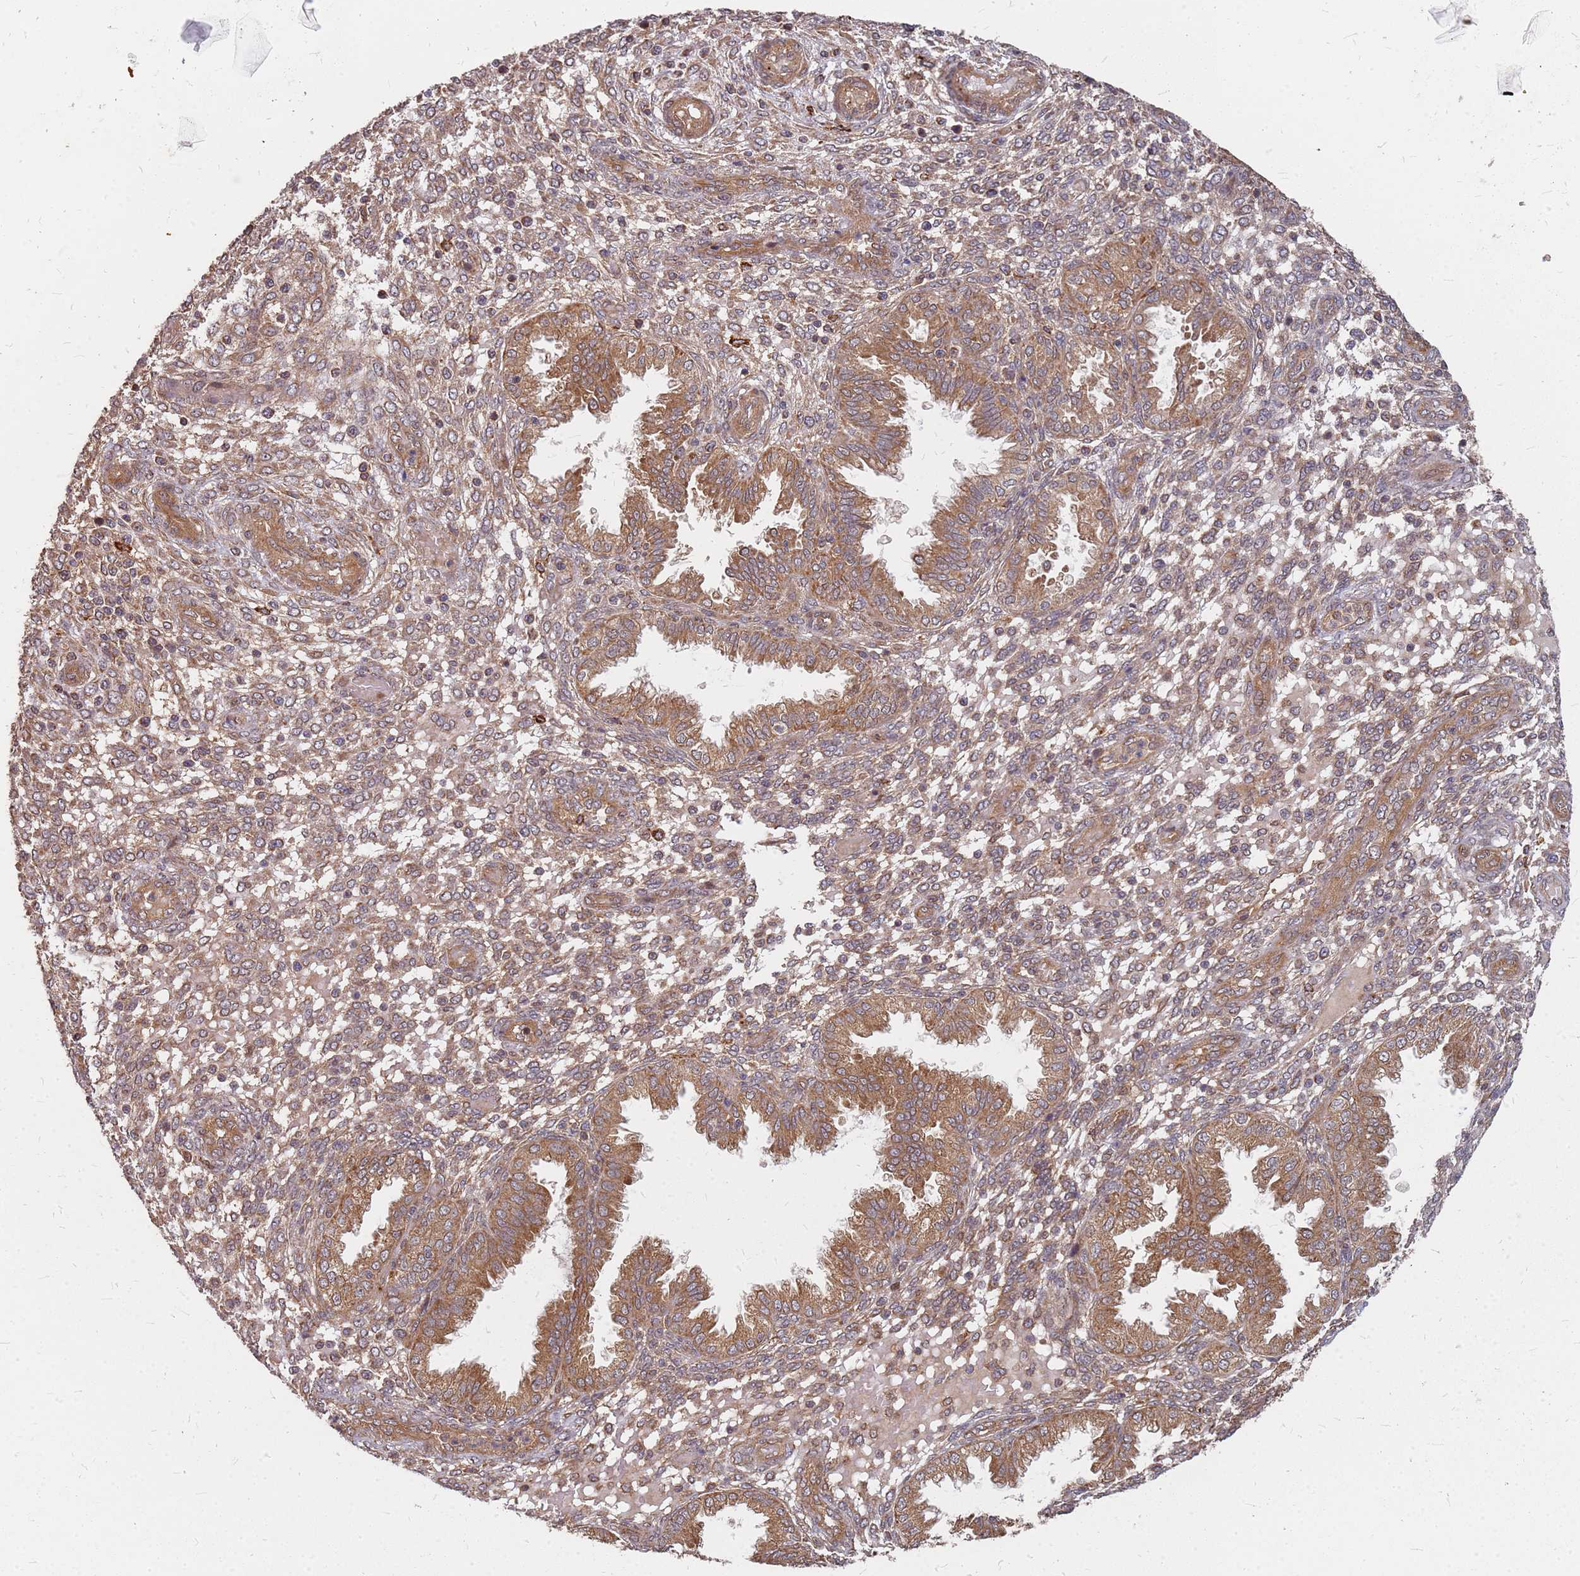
{"staining": {"intensity": "moderate", "quantity": ">75%", "location": "cytoplasmic/membranous"}, "tissue": "endometrium", "cell_type": "Cells in endometrial stroma", "image_type": "normal", "snomed": [{"axis": "morphology", "description": "Normal tissue, NOS"}, {"axis": "topography", "description": "Endometrium"}], "caption": "Immunohistochemistry (IHC) of unremarkable endometrium exhibits medium levels of moderate cytoplasmic/membranous expression in approximately >75% of cells in endometrial stroma. (brown staining indicates protein expression, while blue staining denotes nuclei).", "gene": "TRABD", "patient": {"sex": "female", "age": 33}}